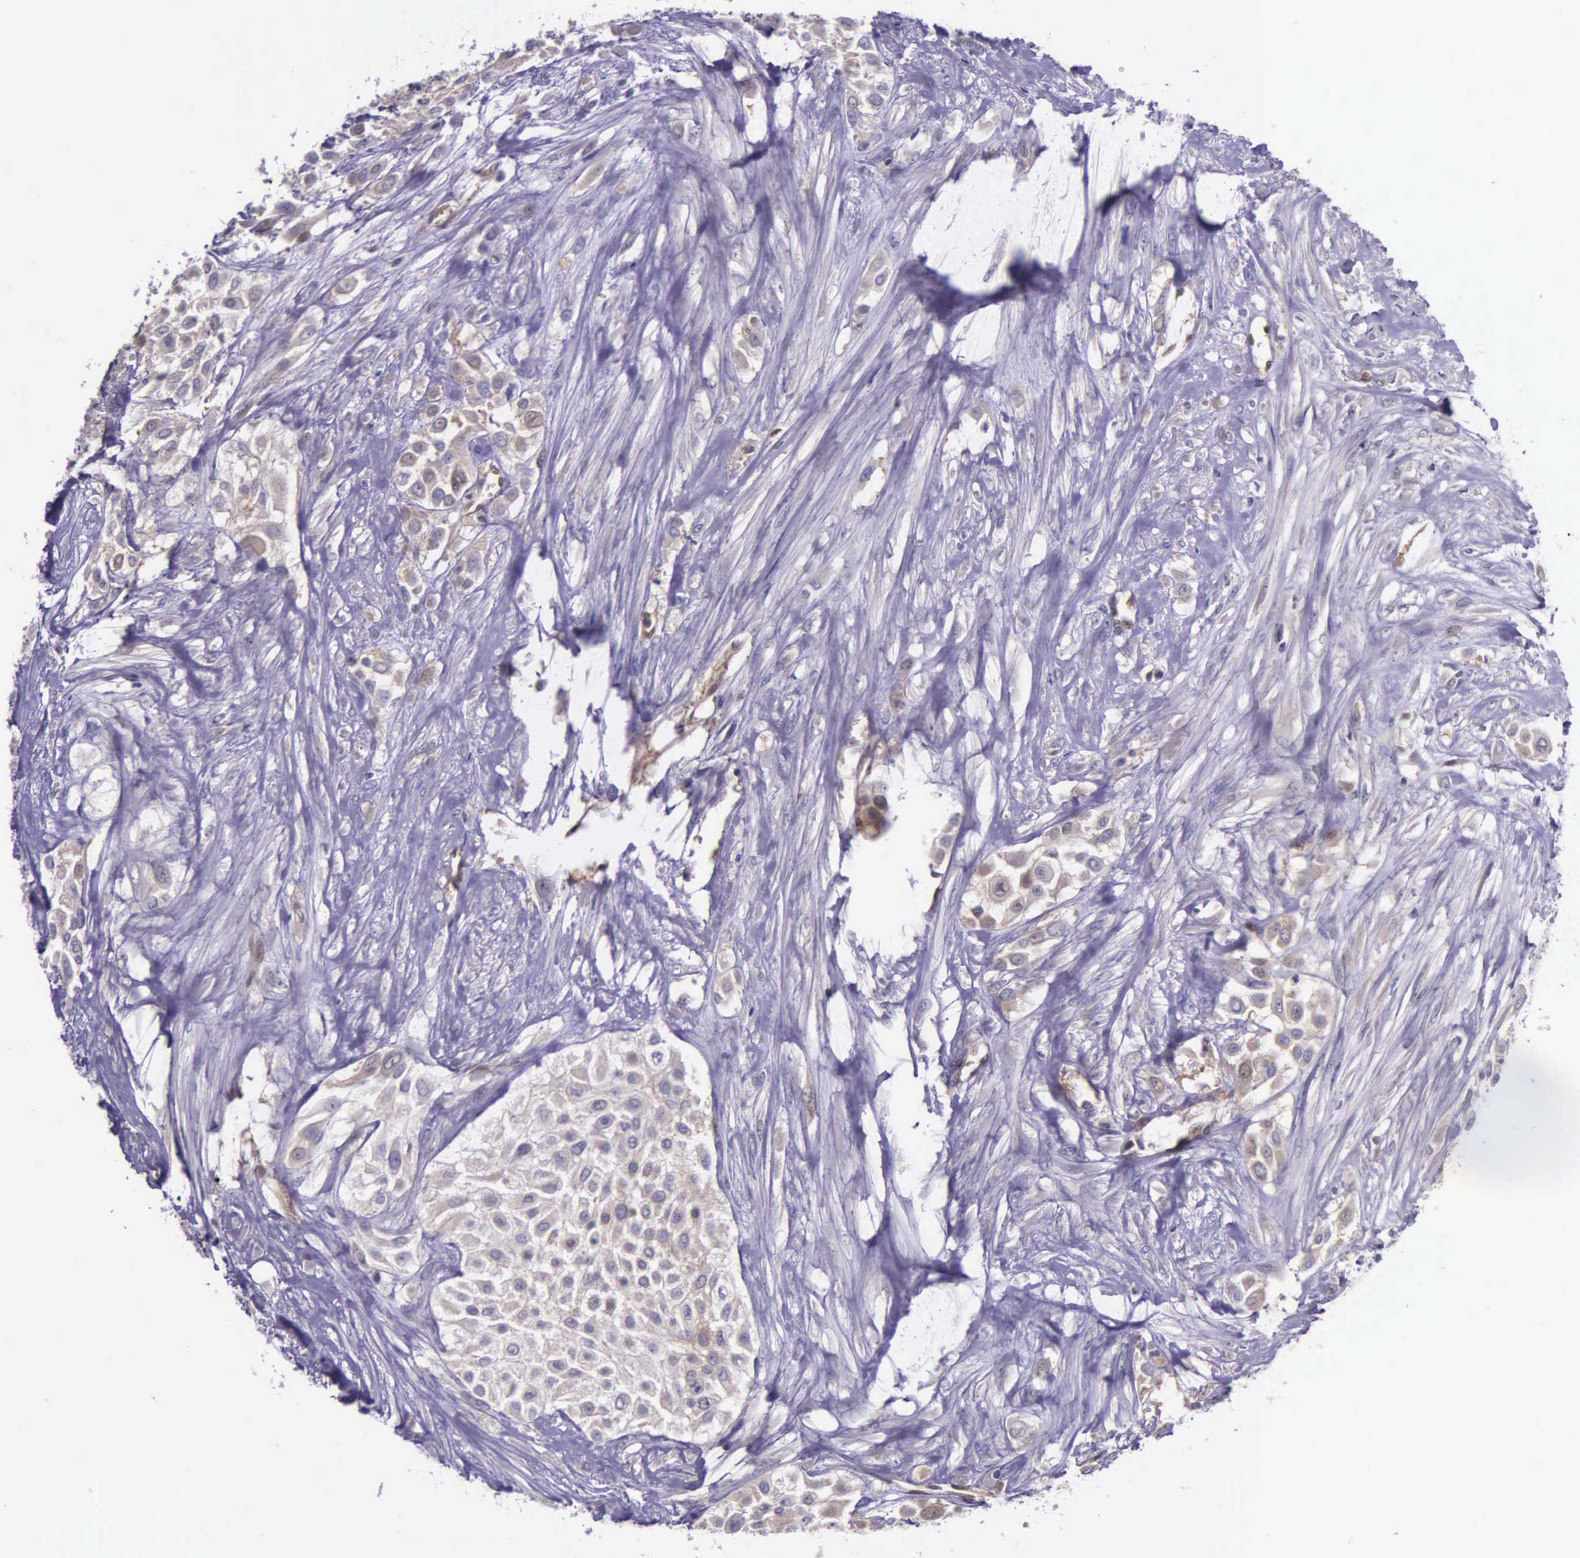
{"staining": {"intensity": "weak", "quantity": ">75%", "location": "cytoplasmic/membranous"}, "tissue": "urothelial cancer", "cell_type": "Tumor cells", "image_type": "cancer", "snomed": [{"axis": "morphology", "description": "Urothelial carcinoma, High grade"}, {"axis": "topography", "description": "Urinary bladder"}], "caption": "Approximately >75% of tumor cells in urothelial cancer demonstrate weak cytoplasmic/membranous protein expression as visualized by brown immunohistochemical staining.", "gene": "GMPR2", "patient": {"sex": "male", "age": 57}}